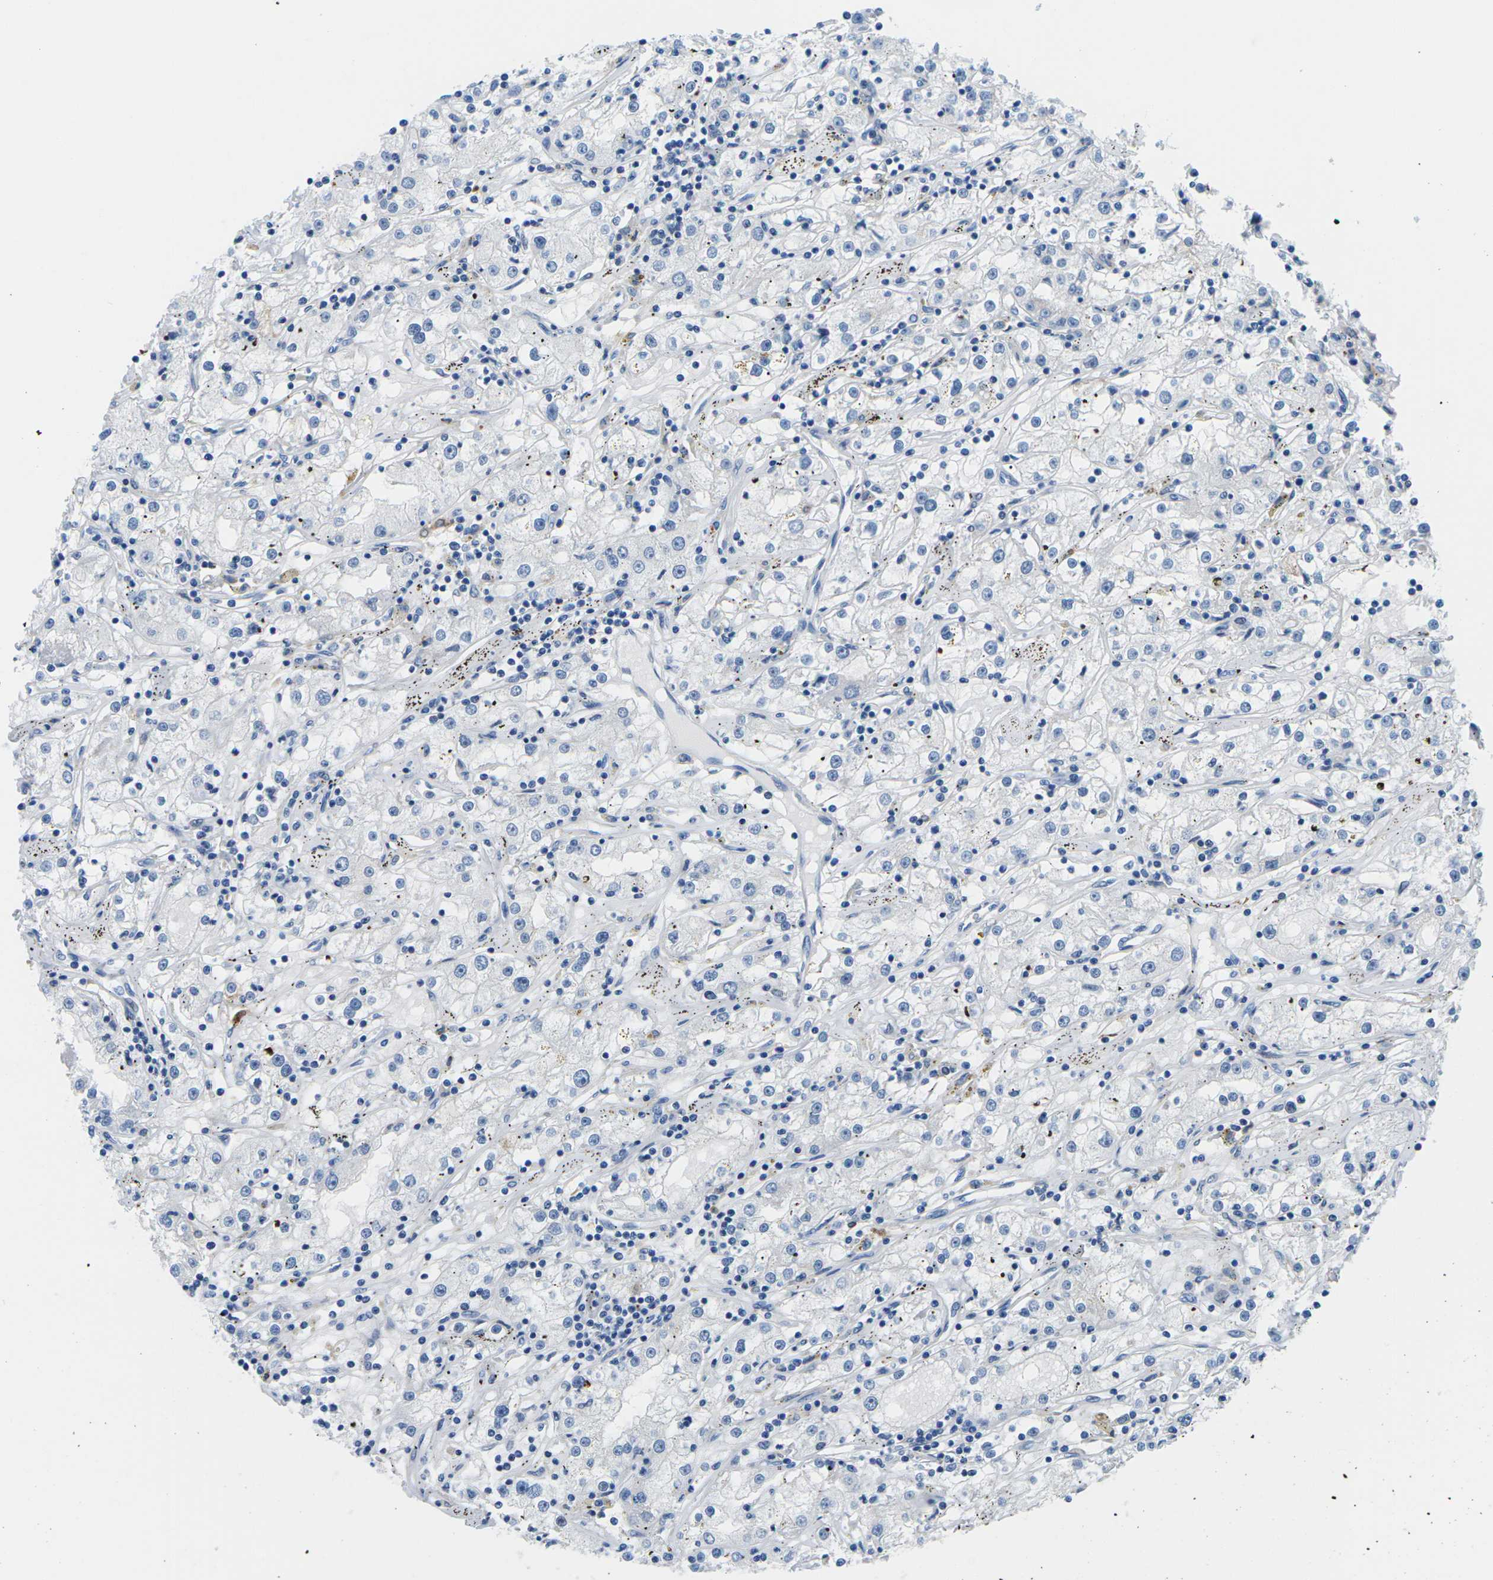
{"staining": {"intensity": "negative", "quantity": "none", "location": "none"}, "tissue": "renal cancer", "cell_type": "Tumor cells", "image_type": "cancer", "snomed": [{"axis": "morphology", "description": "Adenocarcinoma, NOS"}, {"axis": "topography", "description": "Kidney"}], "caption": "High power microscopy micrograph of an immunohistochemistry (IHC) micrograph of renal cancer (adenocarcinoma), revealing no significant positivity in tumor cells.", "gene": "SYNGR2", "patient": {"sex": "male", "age": 56}}